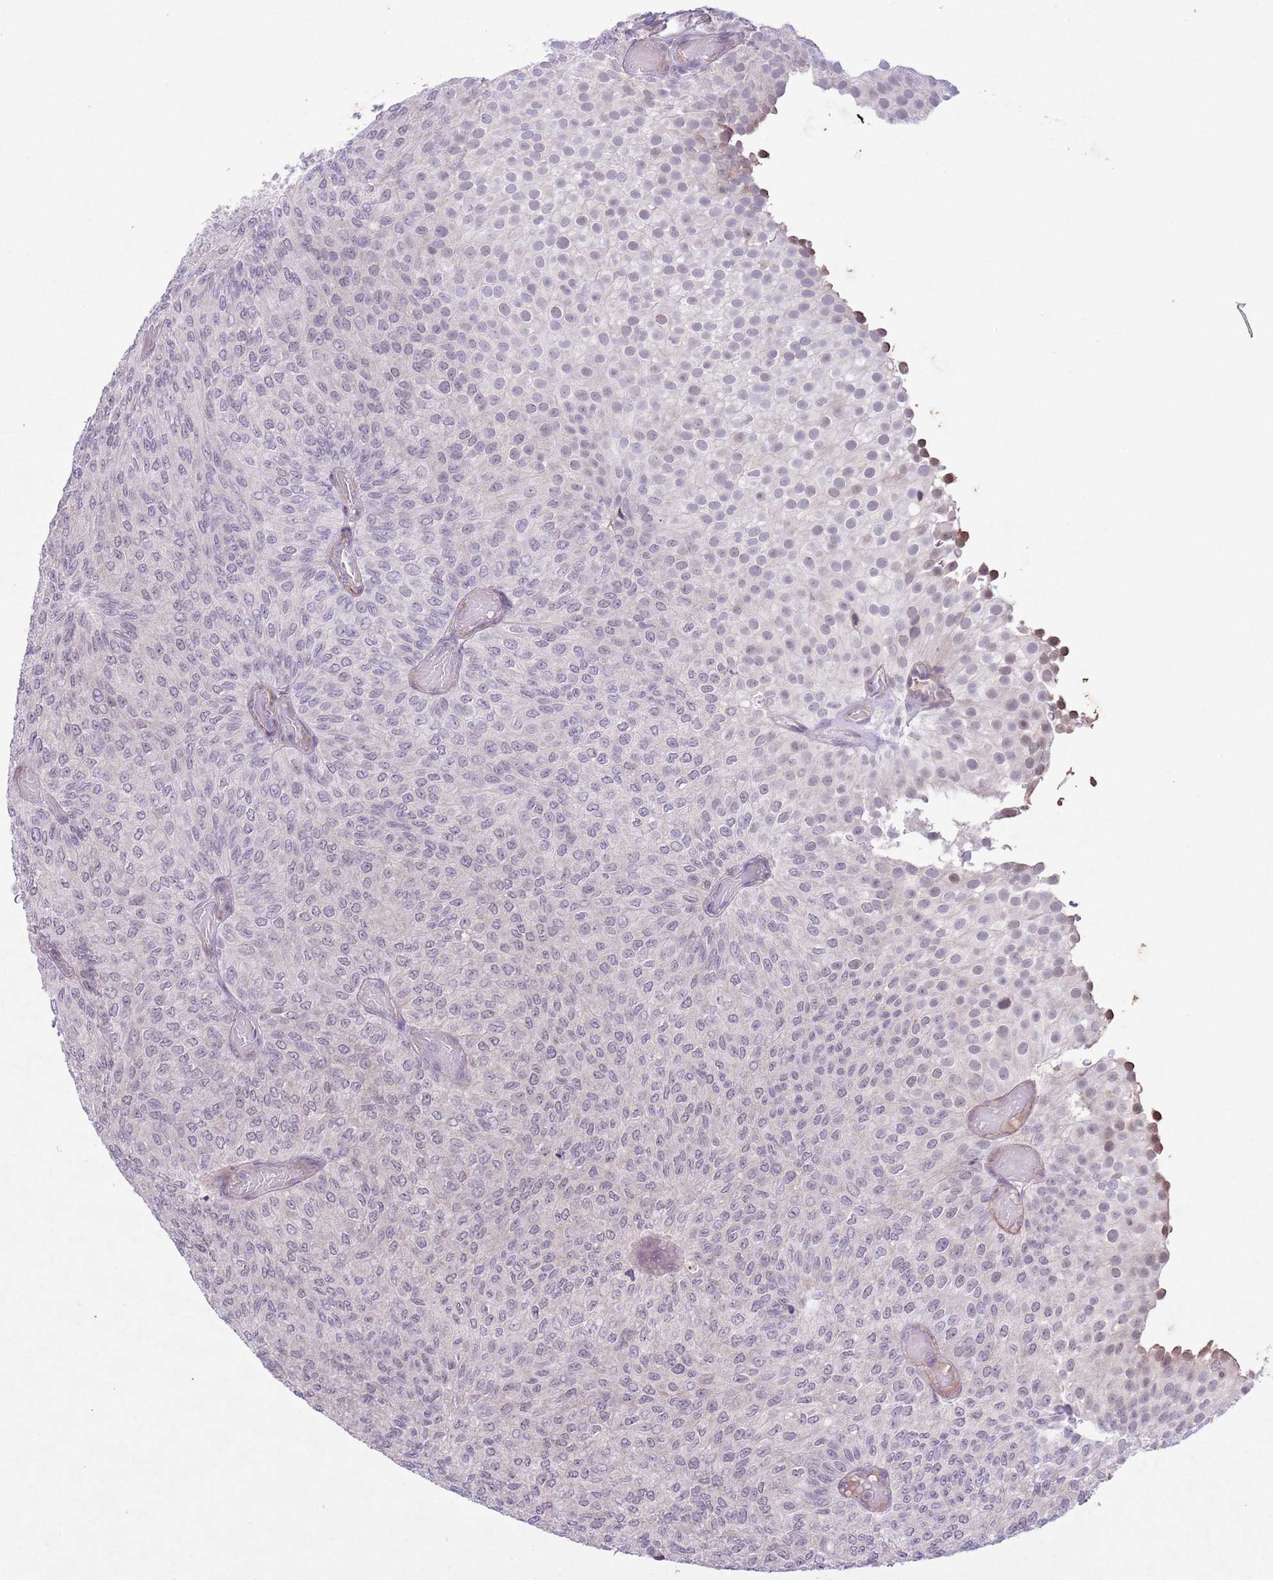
{"staining": {"intensity": "negative", "quantity": "none", "location": "none"}, "tissue": "urothelial cancer", "cell_type": "Tumor cells", "image_type": "cancer", "snomed": [{"axis": "morphology", "description": "Urothelial carcinoma, Low grade"}, {"axis": "topography", "description": "Urinary bladder"}], "caption": "Tumor cells are negative for brown protein staining in low-grade urothelial carcinoma.", "gene": "CCNI", "patient": {"sex": "male", "age": 78}}